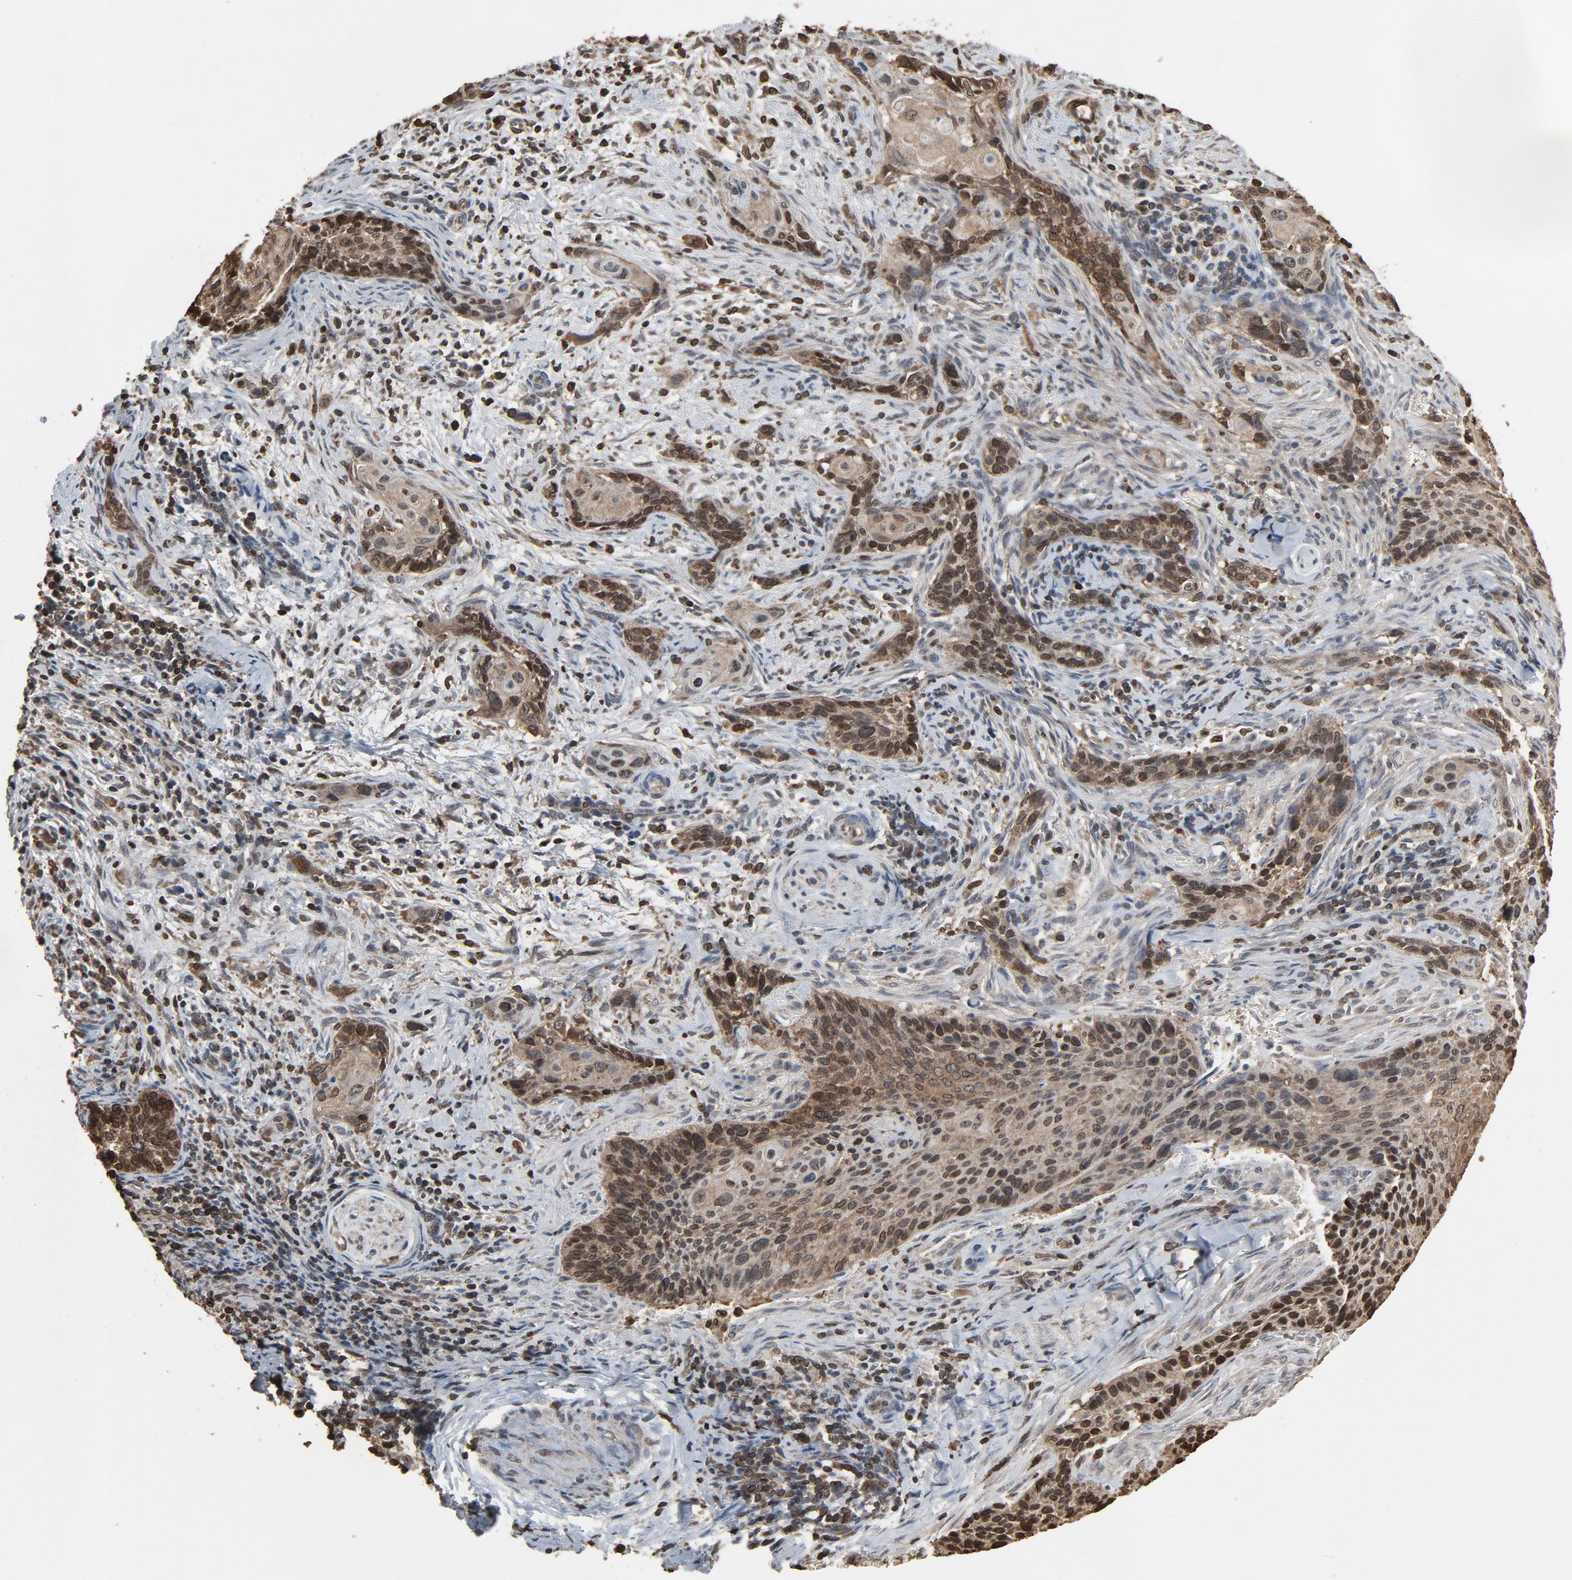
{"staining": {"intensity": "weak", "quantity": "25%-75%", "location": "cytoplasmic/membranous,nuclear"}, "tissue": "cervical cancer", "cell_type": "Tumor cells", "image_type": "cancer", "snomed": [{"axis": "morphology", "description": "Squamous cell carcinoma, NOS"}, {"axis": "topography", "description": "Cervix"}], "caption": "This histopathology image demonstrates immunohistochemistry (IHC) staining of human cervical cancer (squamous cell carcinoma), with low weak cytoplasmic/membranous and nuclear expression in about 25%-75% of tumor cells.", "gene": "UBE2D1", "patient": {"sex": "female", "age": 33}}